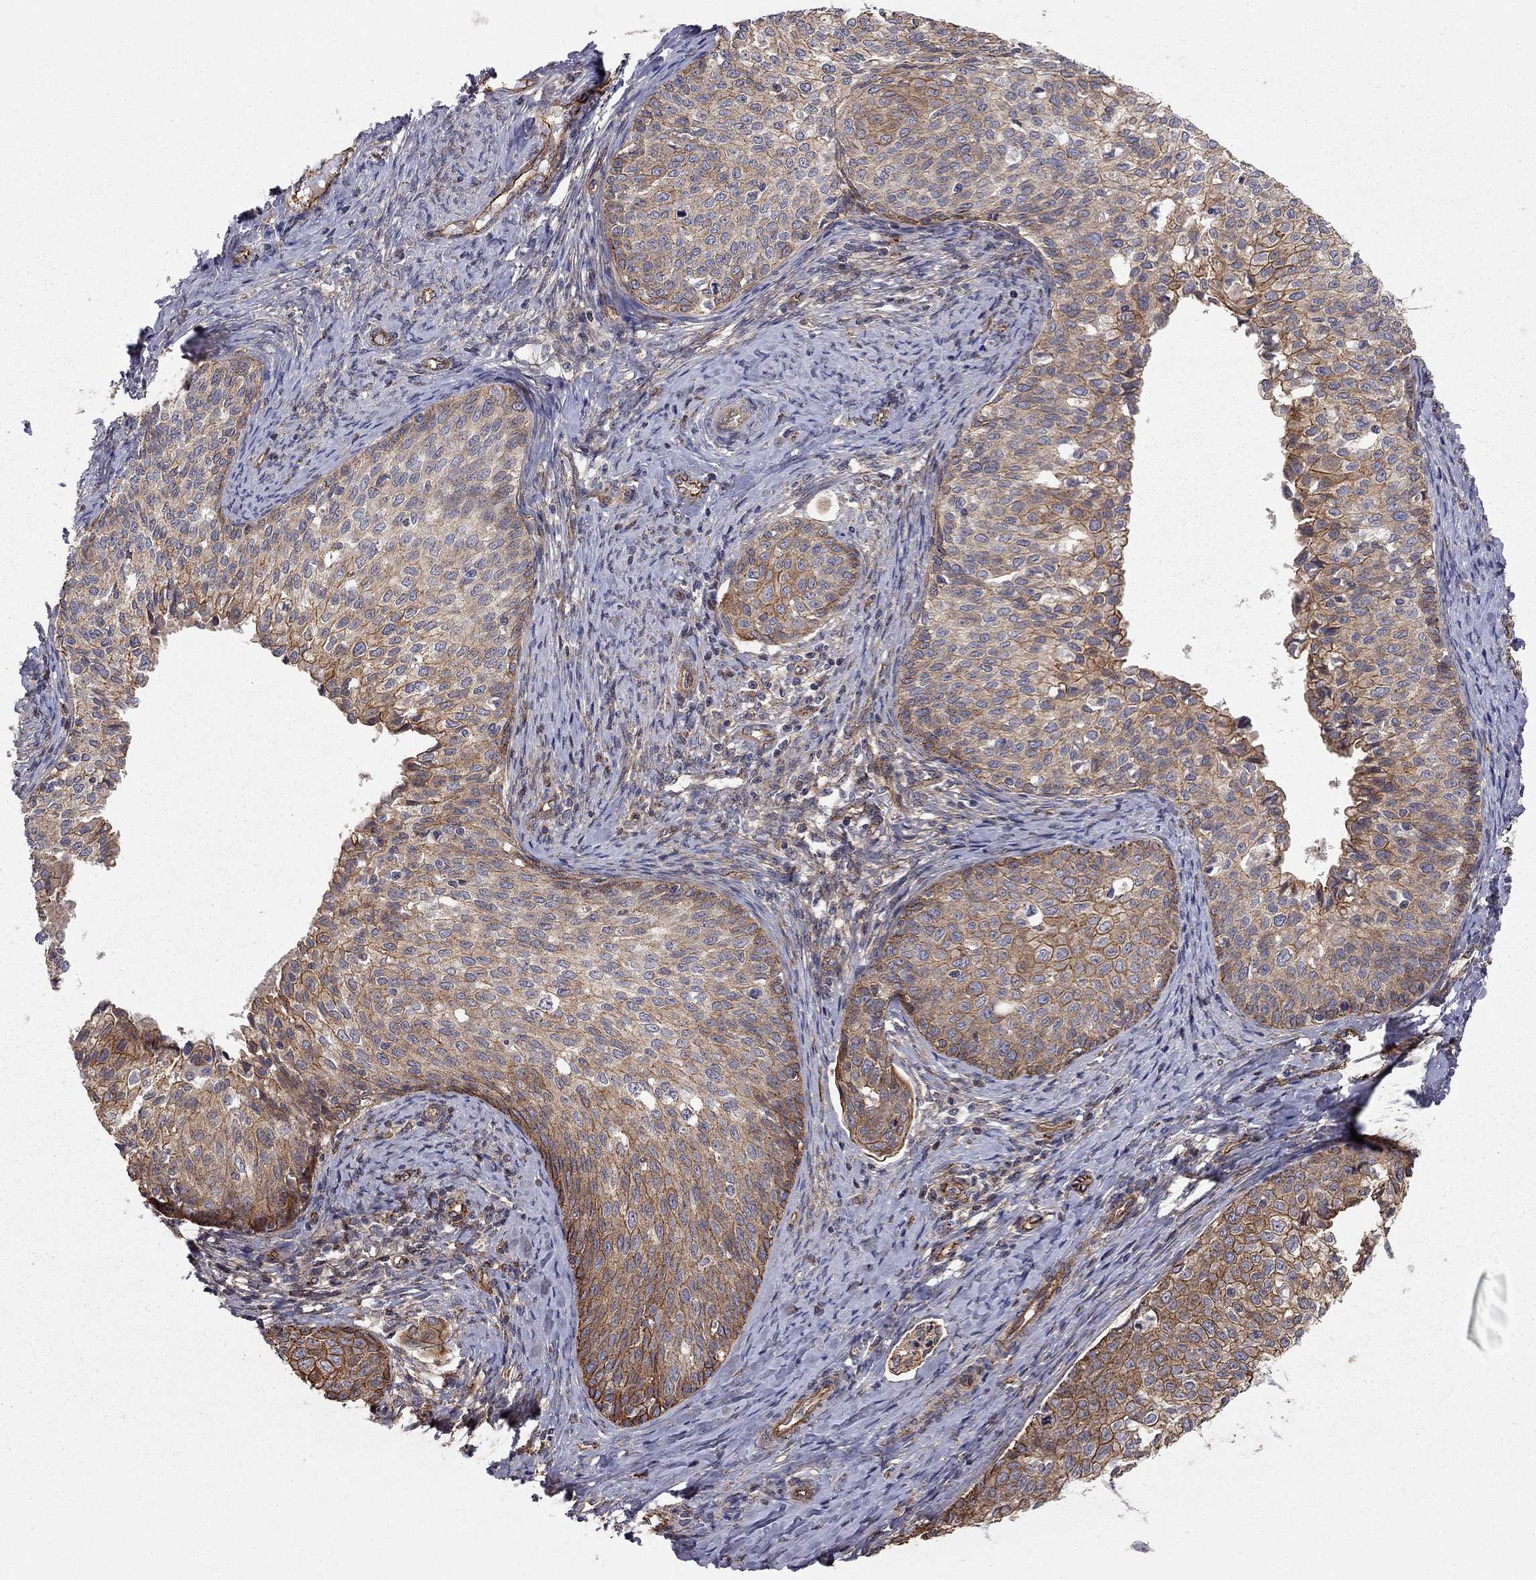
{"staining": {"intensity": "moderate", "quantity": ">75%", "location": "cytoplasmic/membranous"}, "tissue": "cervical cancer", "cell_type": "Tumor cells", "image_type": "cancer", "snomed": [{"axis": "morphology", "description": "Squamous cell carcinoma, NOS"}, {"axis": "topography", "description": "Cervix"}], "caption": "The histopathology image exhibits staining of cervical cancer, revealing moderate cytoplasmic/membranous protein positivity (brown color) within tumor cells. Immunohistochemistry stains the protein of interest in brown and the nuclei are stained blue.", "gene": "RASEF", "patient": {"sex": "female", "age": 51}}